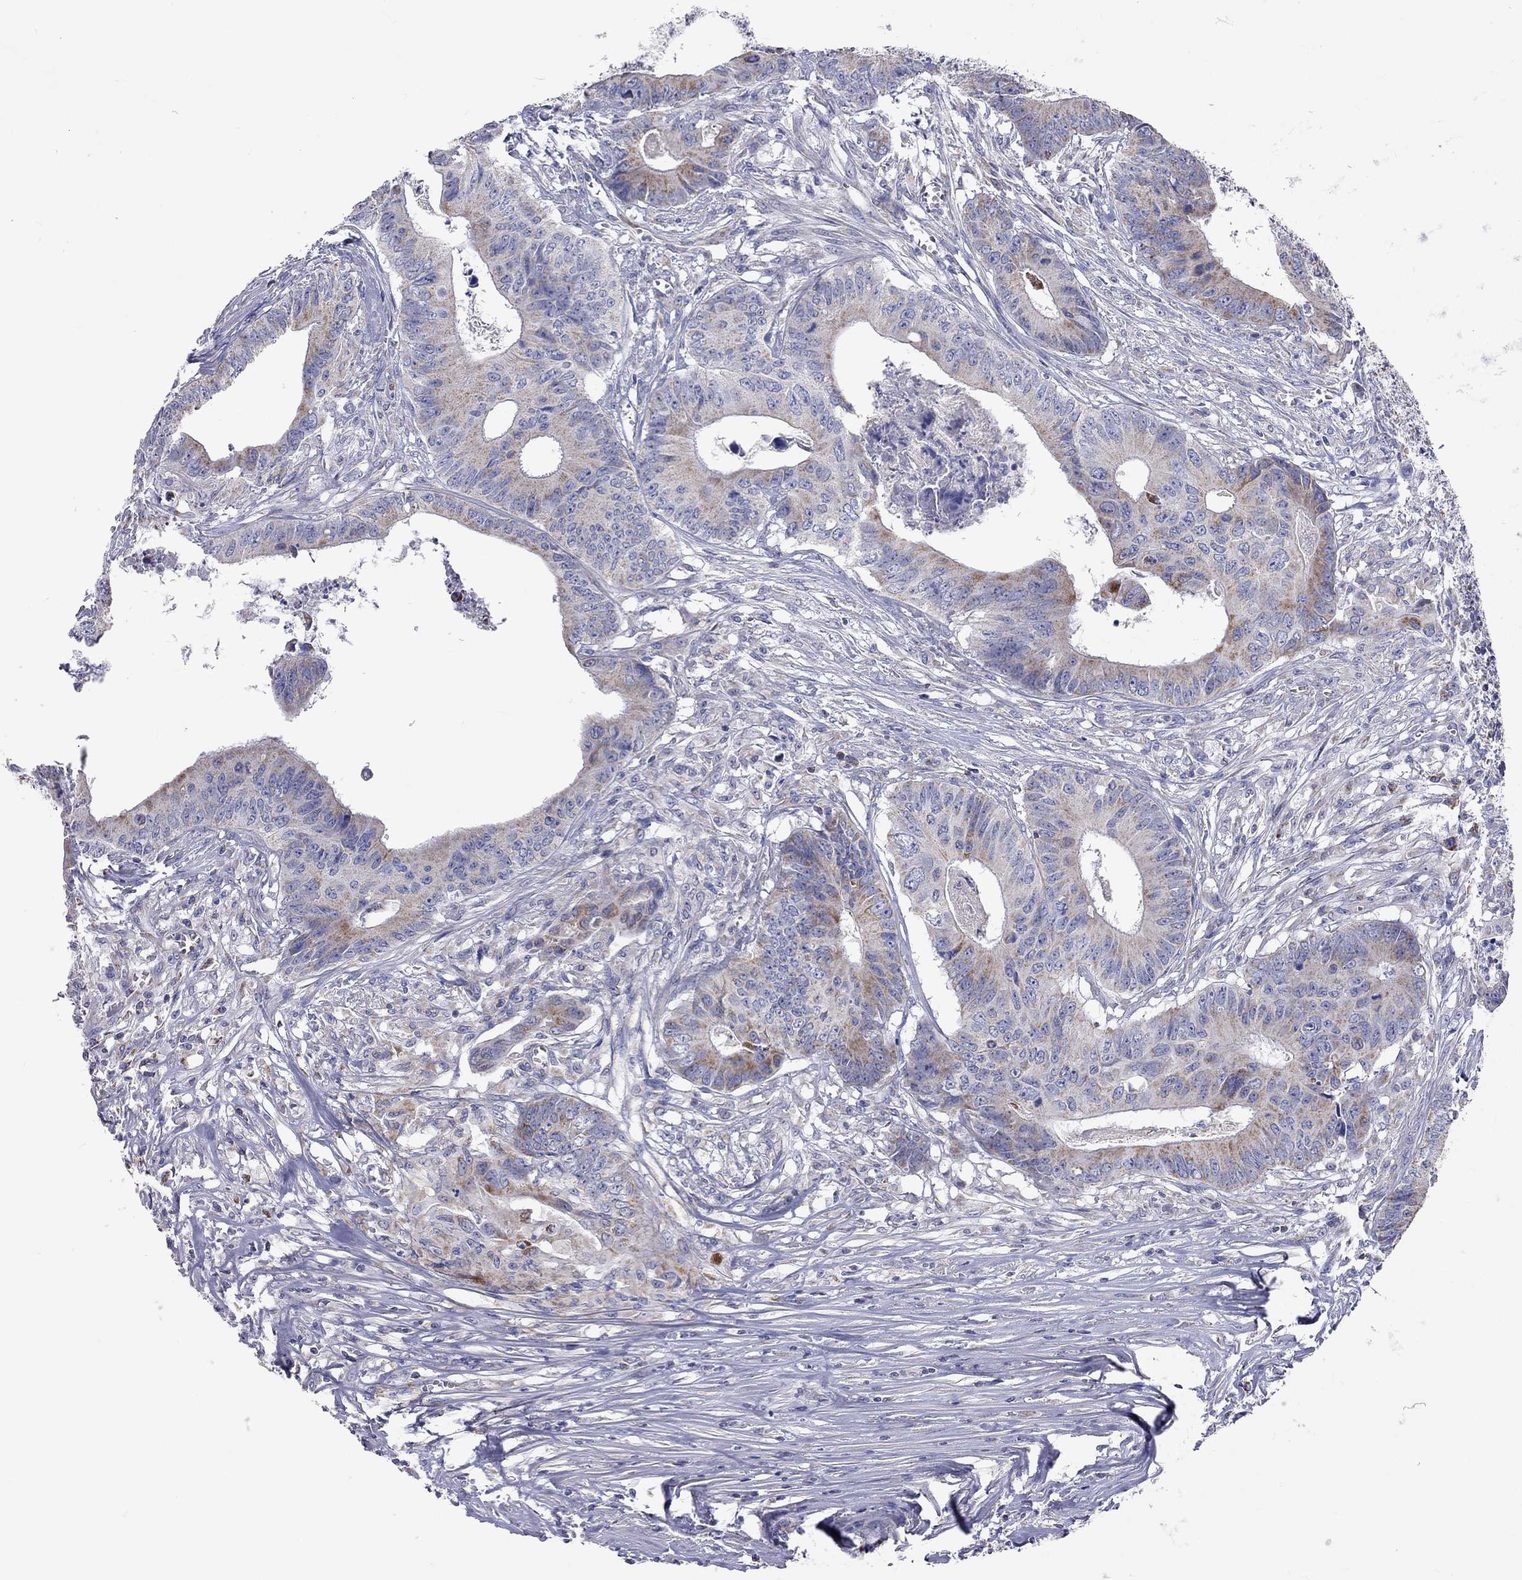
{"staining": {"intensity": "moderate", "quantity": "<25%", "location": "cytoplasmic/membranous"}, "tissue": "colorectal cancer", "cell_type": "Tumor cells", "image_type": "cancer", "snomed": [{"axis": "morphology", "description": "Adenocarcinoma, NOS"}, {"axis": "topography", "description": "Colon"}], "caption": "This image shows IHC staining of colorectal cancer (adenocarcinoma), with low moderate cytoplasmic/membranous positivity in approximately <25% of tumor cells.", "gene": "RCAN1", "patient": {"sex": "male", "age": 84}}